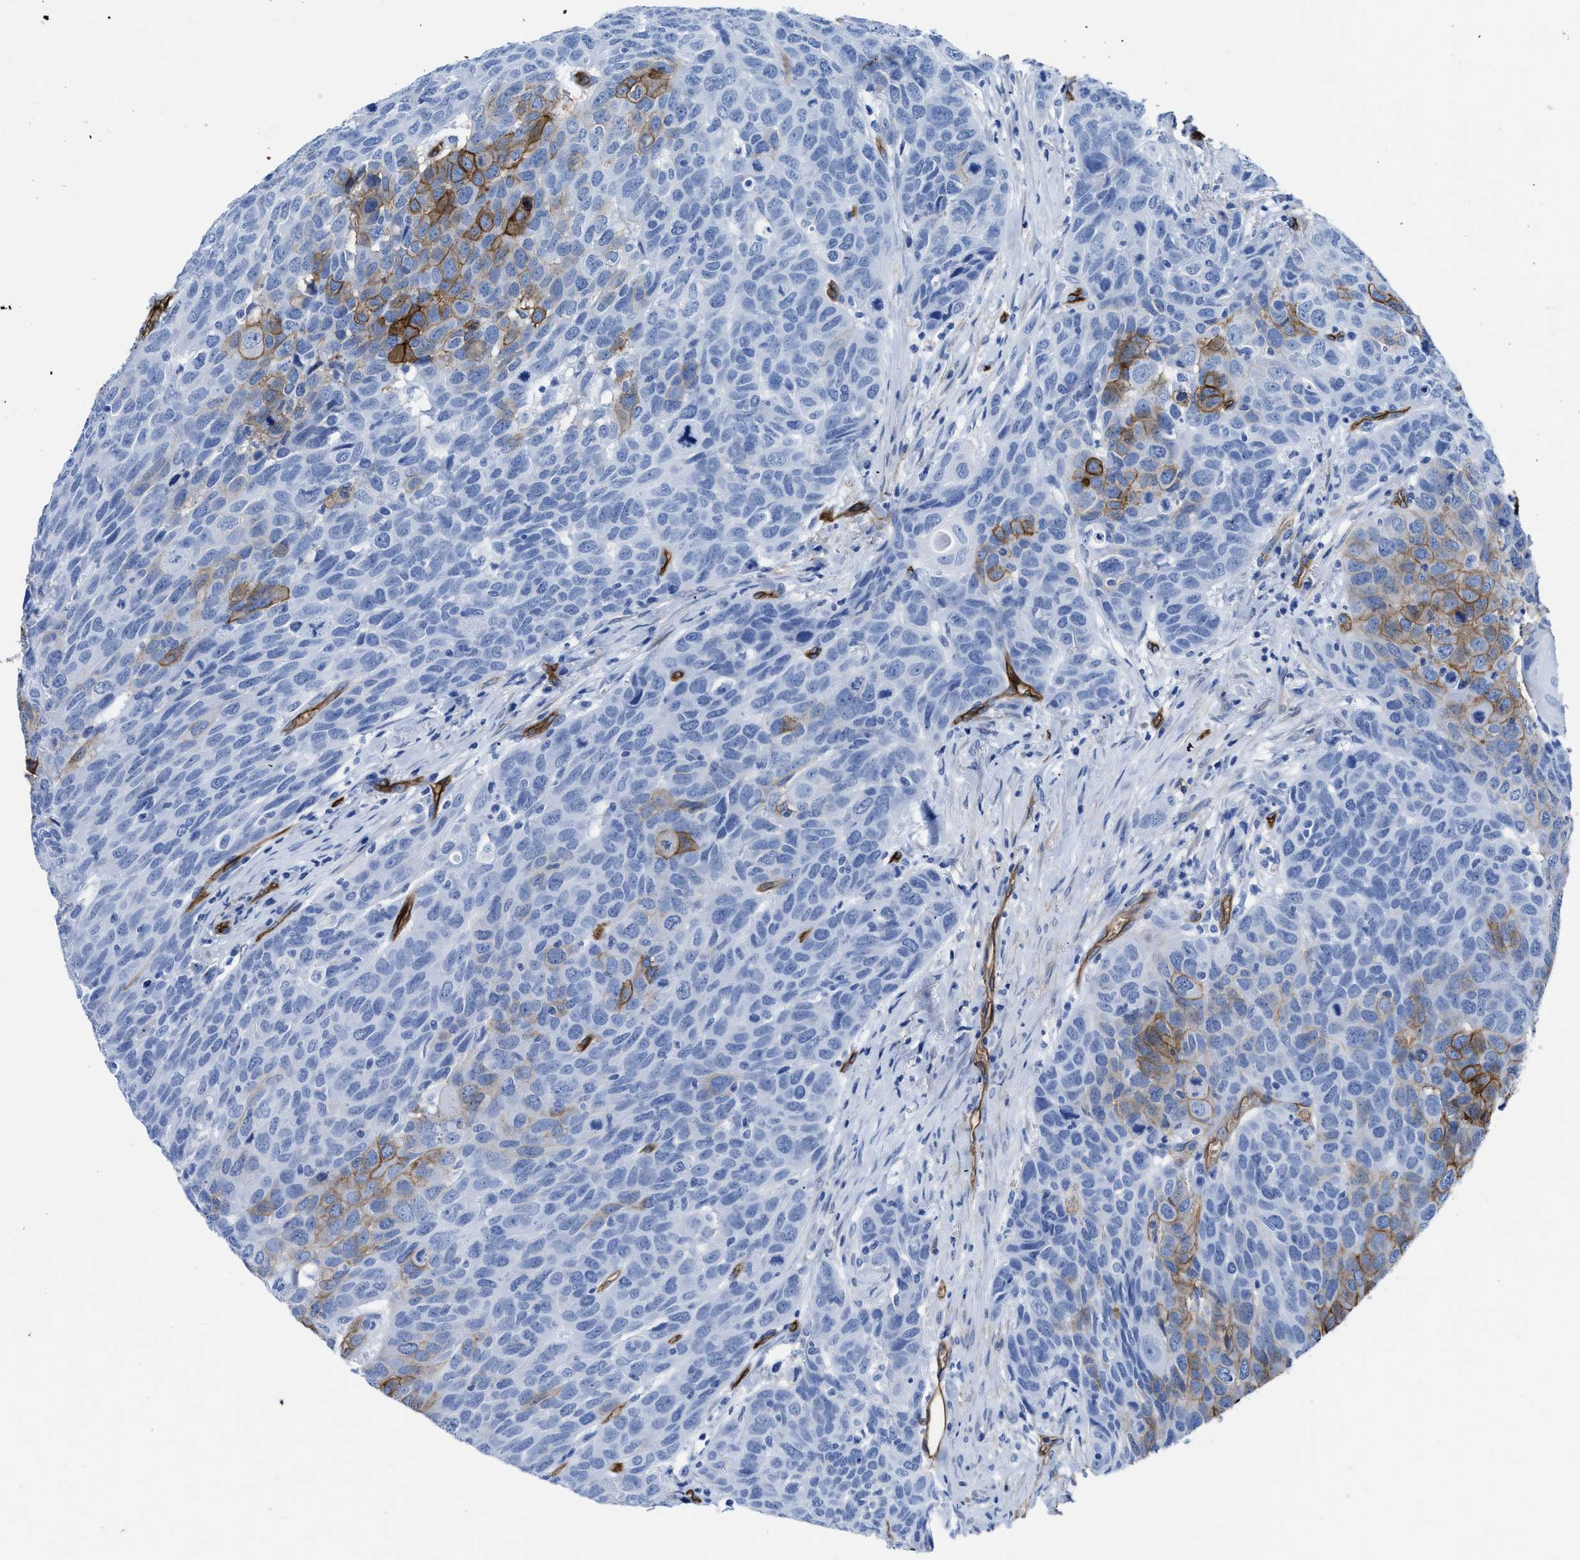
{"staining": {"intensity": "moderate", "quantity": "<25%", "location": "cytoplasmic/membranous"}, "tissue": "head and neck cancer", "cell_type": "Tumor cells", "image_type": "cancer", "snomed": [{"axis": "morphology", "description": "Squamous cell carcinoma, NOS"}, {"axis": "topography", "description": "Head-Neck"}], "caption": "Head and neck cancer was stained to show a protein in brown. There is low levels of moderate cytoplasmic/membranous expression in about <25% of tumor cells.", "gene": "AQP1", "patient": {"sex": "male", "age": 66}}